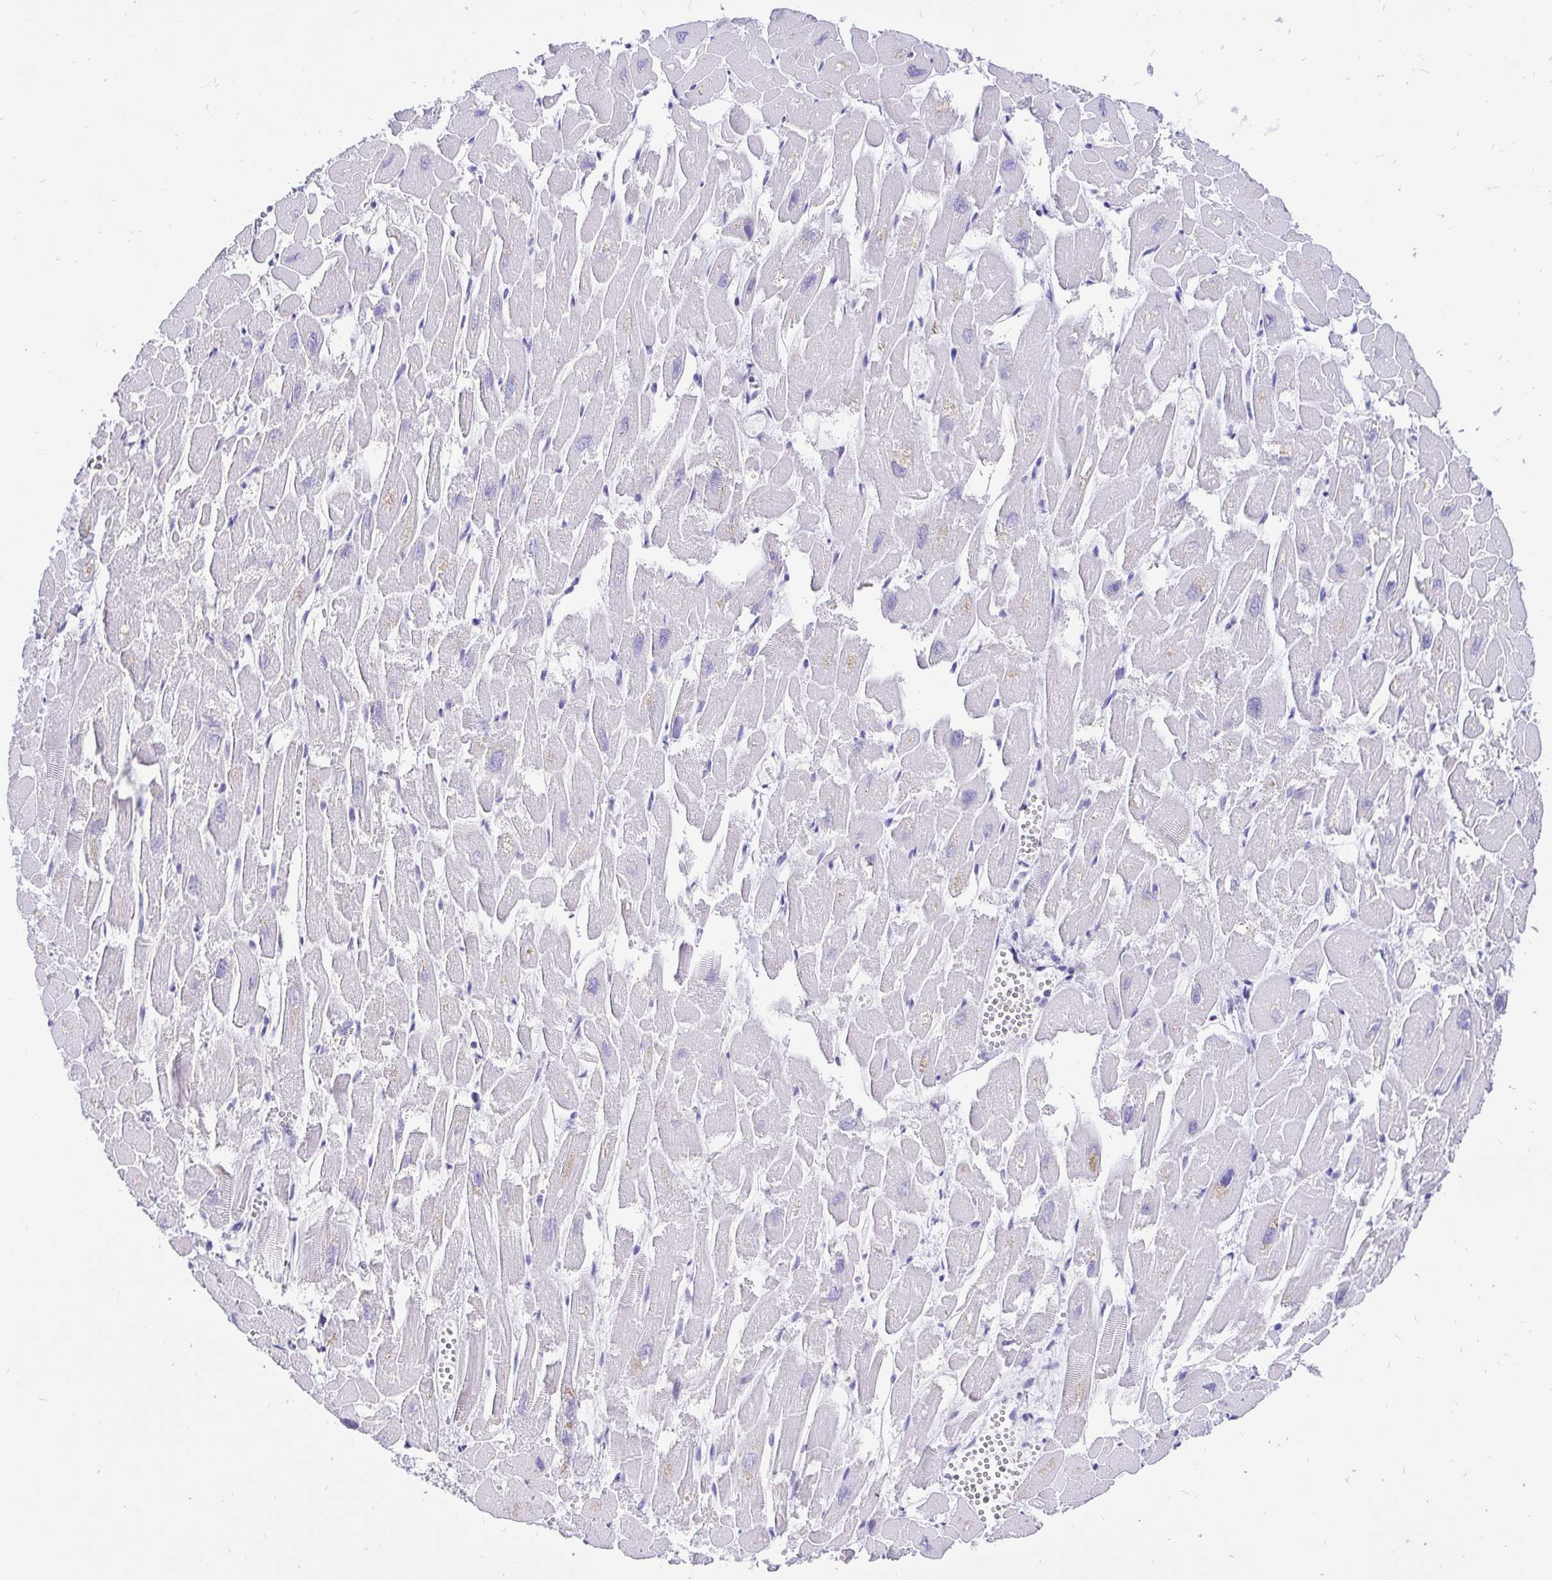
{"staining": {"intensity": "negative", "quantity": "none", "location": "none"}, "tissue": "heart muscle", "cell_type": "Cardiomyocytes", "image_type": "normal", "snomed": [{"axis": "morphology", "description": "Normal tissue, NOS"}, {"axis": "topography", "description": "Heart"}], "caption": "A high-resolution photomicrograph shows immunohistochemistry (IHC) staining of benign heart muscle, which displays no significant expression in cardiomyocytes.", "gene": "KRT13", "patient": {"sex": "male", "age": 54}}